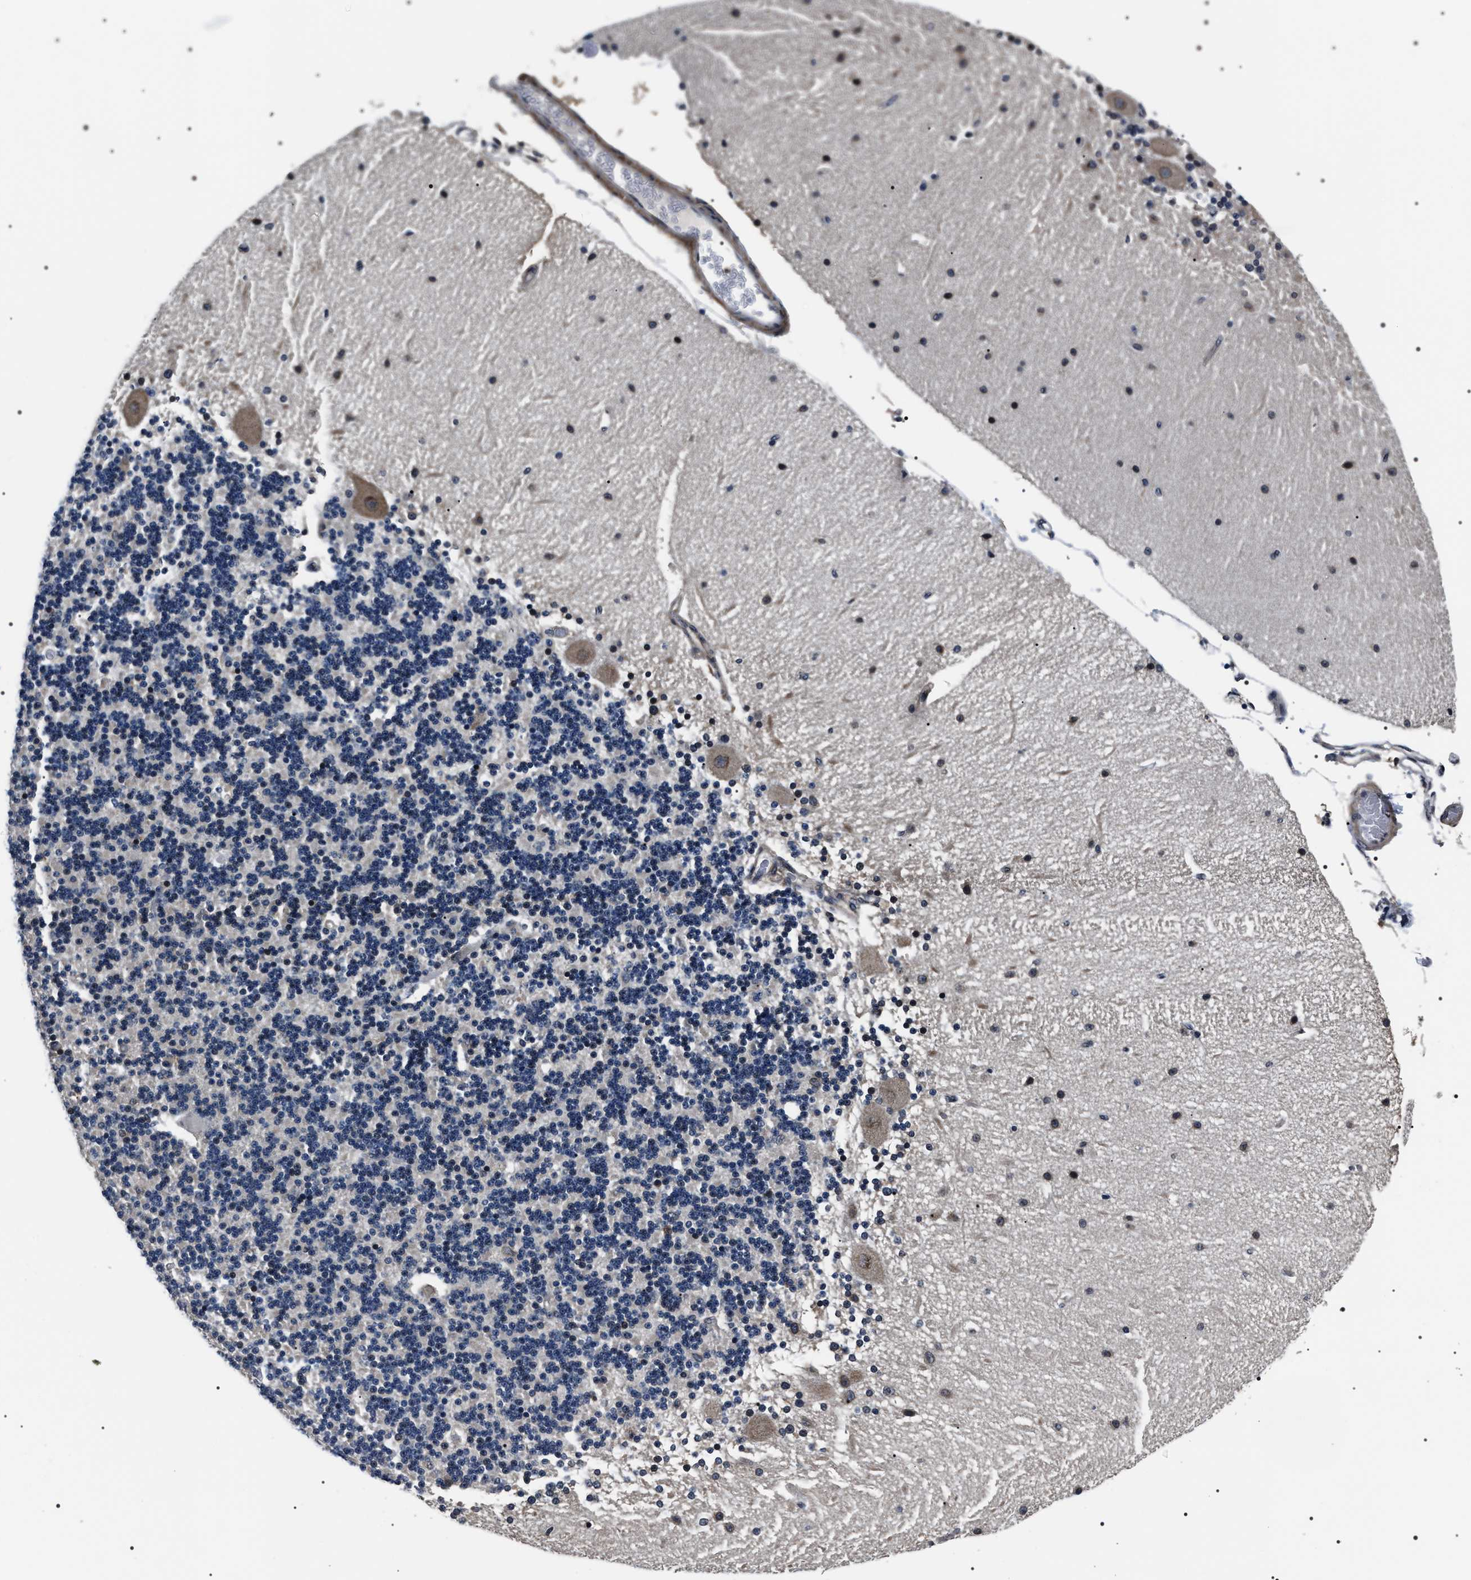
{"staining": {"intensity": "weak", "quantity": "<25%", "location": "nuclear"}, "tissue": "cerebellum", "cell_type": "Cells in granular layer", "image_type": "normal", "snomed": [{"axis": "morphology", "description": "Normal tissue, NOS"}, {"axis": "topography", "description": "Cerebellum"}], "caption": "High power microscopy micrograph of an IHC image of normal cerebellum, revealing no significant positivity in cells in granular layer. The staining was performed using DAB (3,3'-diaminobenzidine) to visualize the protein expression in brown, while the nuclei were stained in blue with hematoxylin (Magnification: 20x).", "gene": "SIPA1", "patient": {"sex": "female", "age": 54}}